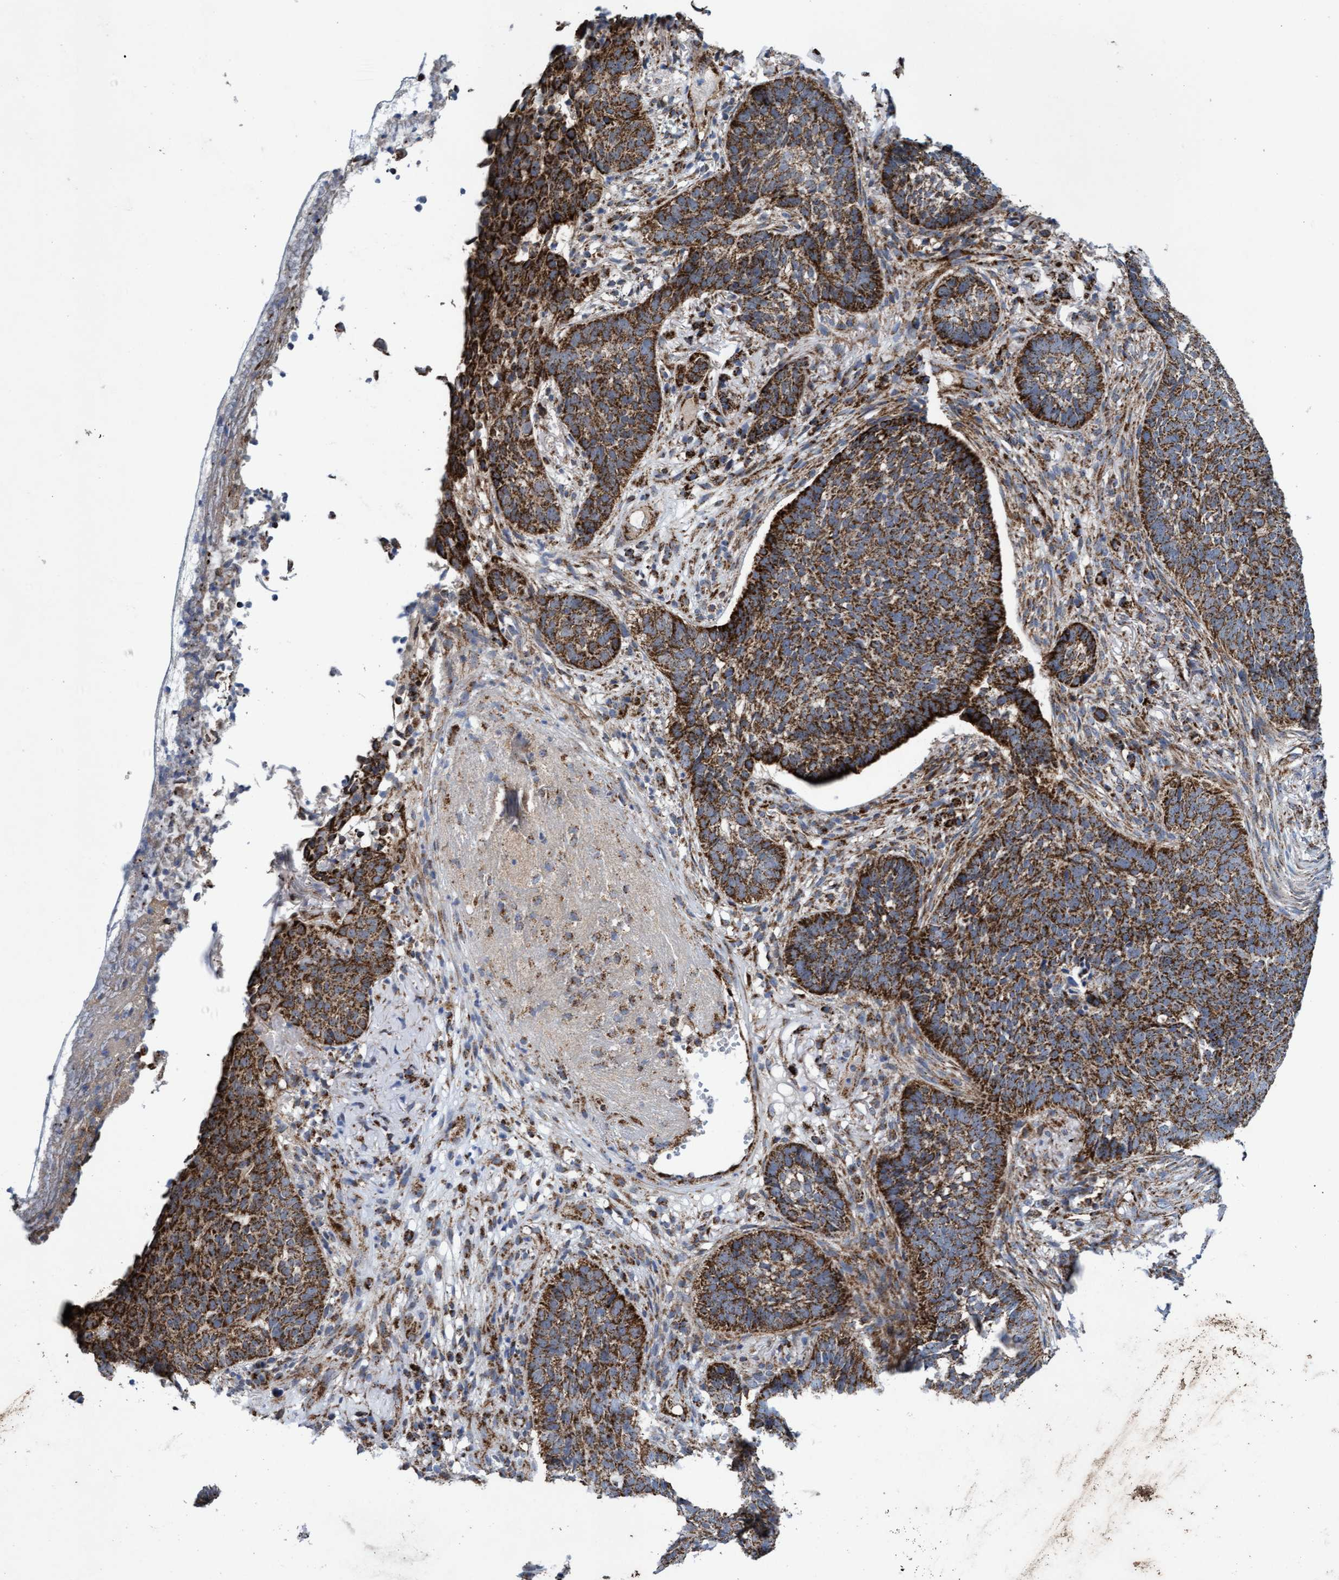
{"staining": {"intensity": "strong", "quantity": ">75%", "location": "cytoplasmic/membranous"}, "tissue": "skin cancer", "cell_type": "Tumor cells", "image_type": "cancer", "snomed": [{"axis": "morphology", "description": "Basal cell carcinoma"}, {"axis": "topography", "description": "Skin"}], "caption": "An image showing strong cytoplasmic/membranous staining in about >75% of tumor cells in skin basal cell carcinoma, as visualized by brown immunohistochemical staining.", "gene": "MRPL38", "patient": {"sex": "male", "age": 85}}